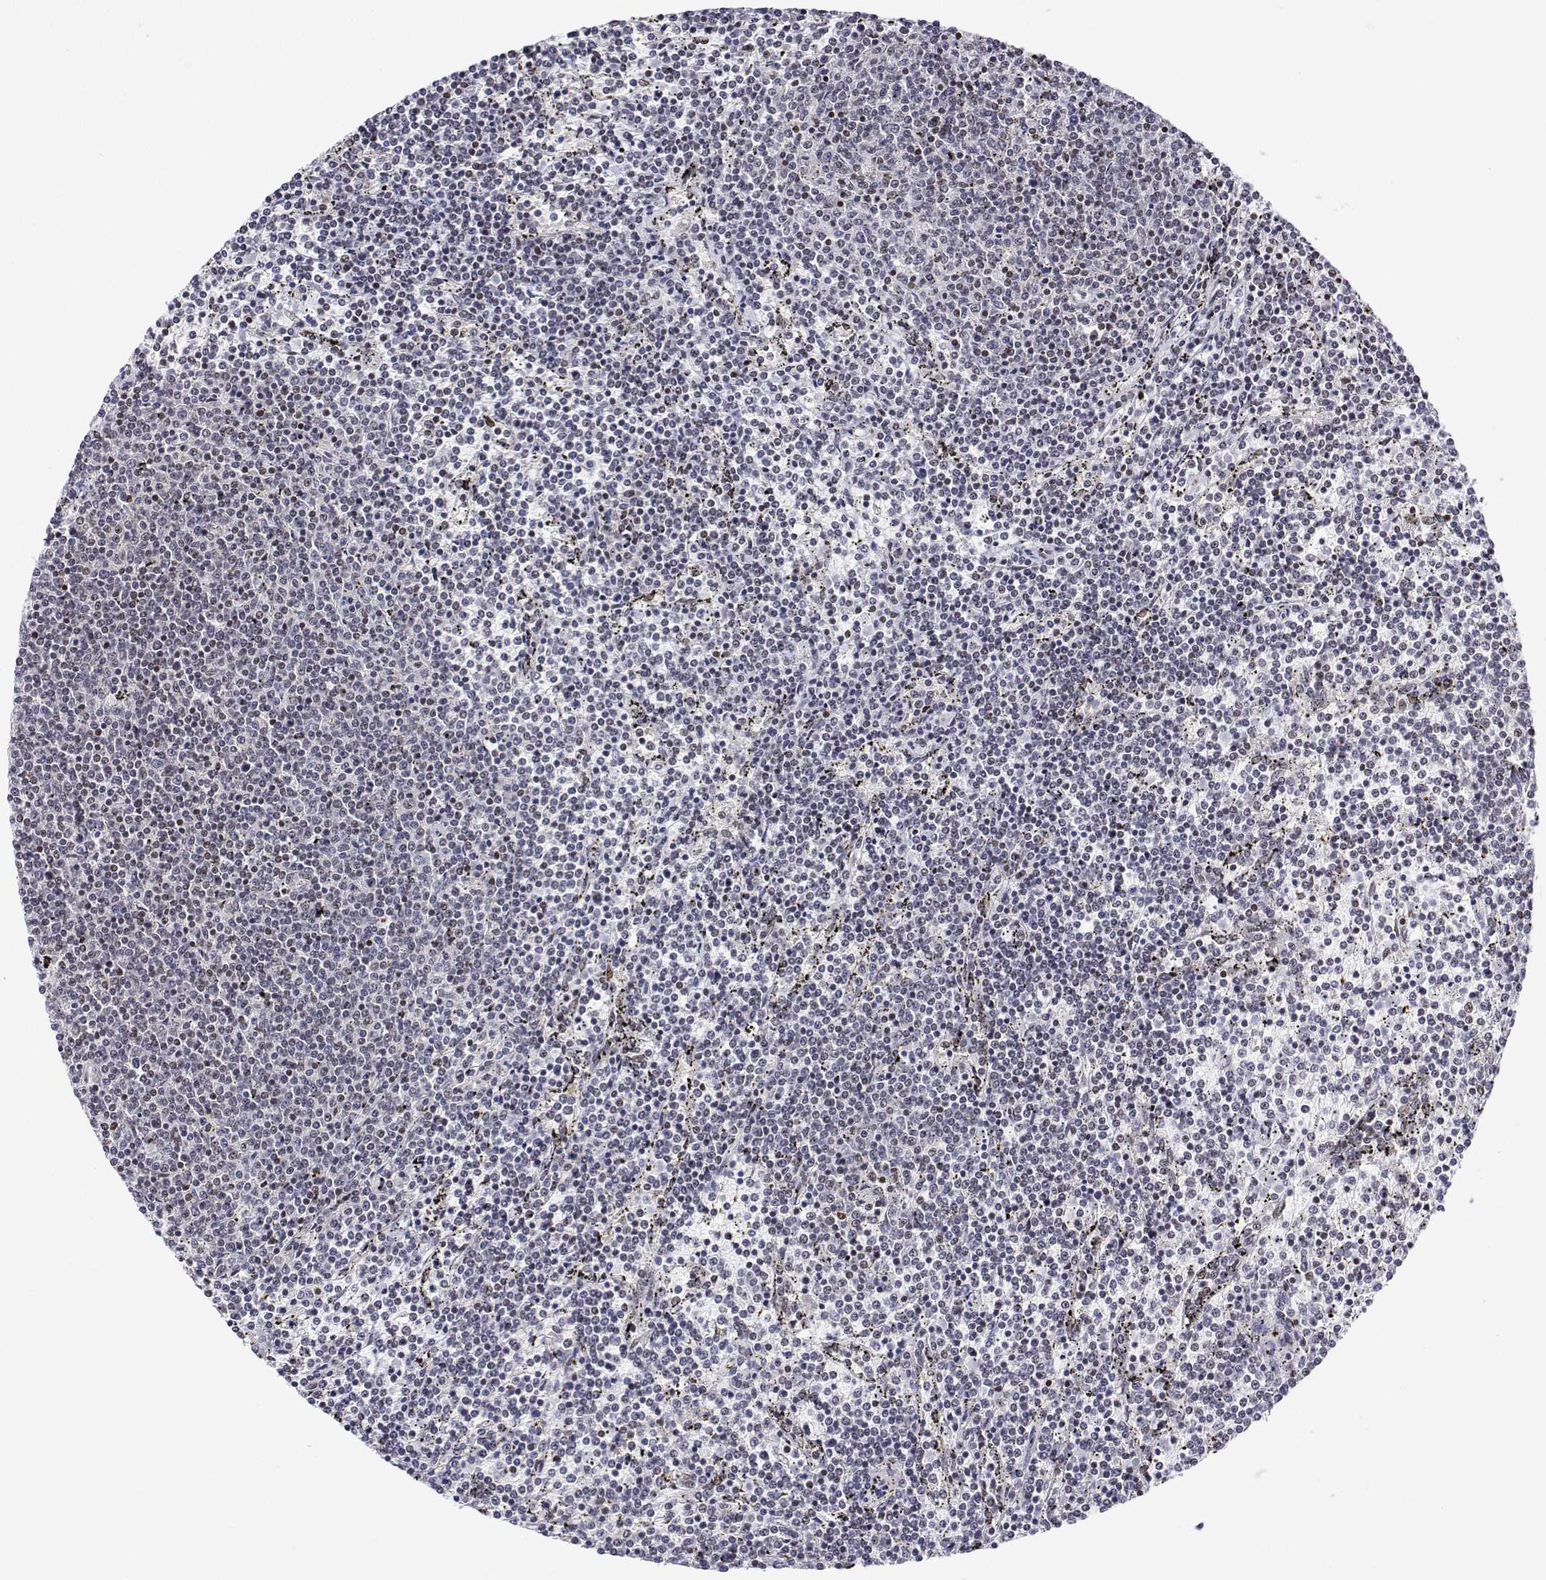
{"staining": {"intensity": "negative", "quantity": "none", "location": "none"}, "tissue": "lymphoma", "cell_type": "Tumor cells", "image_type": "cancer", "snomed": [{"axis": "morphology", "description": "Malignant lymphoma, non-Hodgkin's type, Low grade"}, {"axis": "topography", "description": "Spleen"}], "caption": "High magnification brightfield microscopy of malignant lymphoma, non-Hodgkin's type (low-grade) stained with DAB (3,3'-diaminobenzidine) (brown) and counterstained with hematoxylin (blue): tumor cells show no significant expression.", "gene": "XPC", "patient": {"sex": "female", "age": 50}}